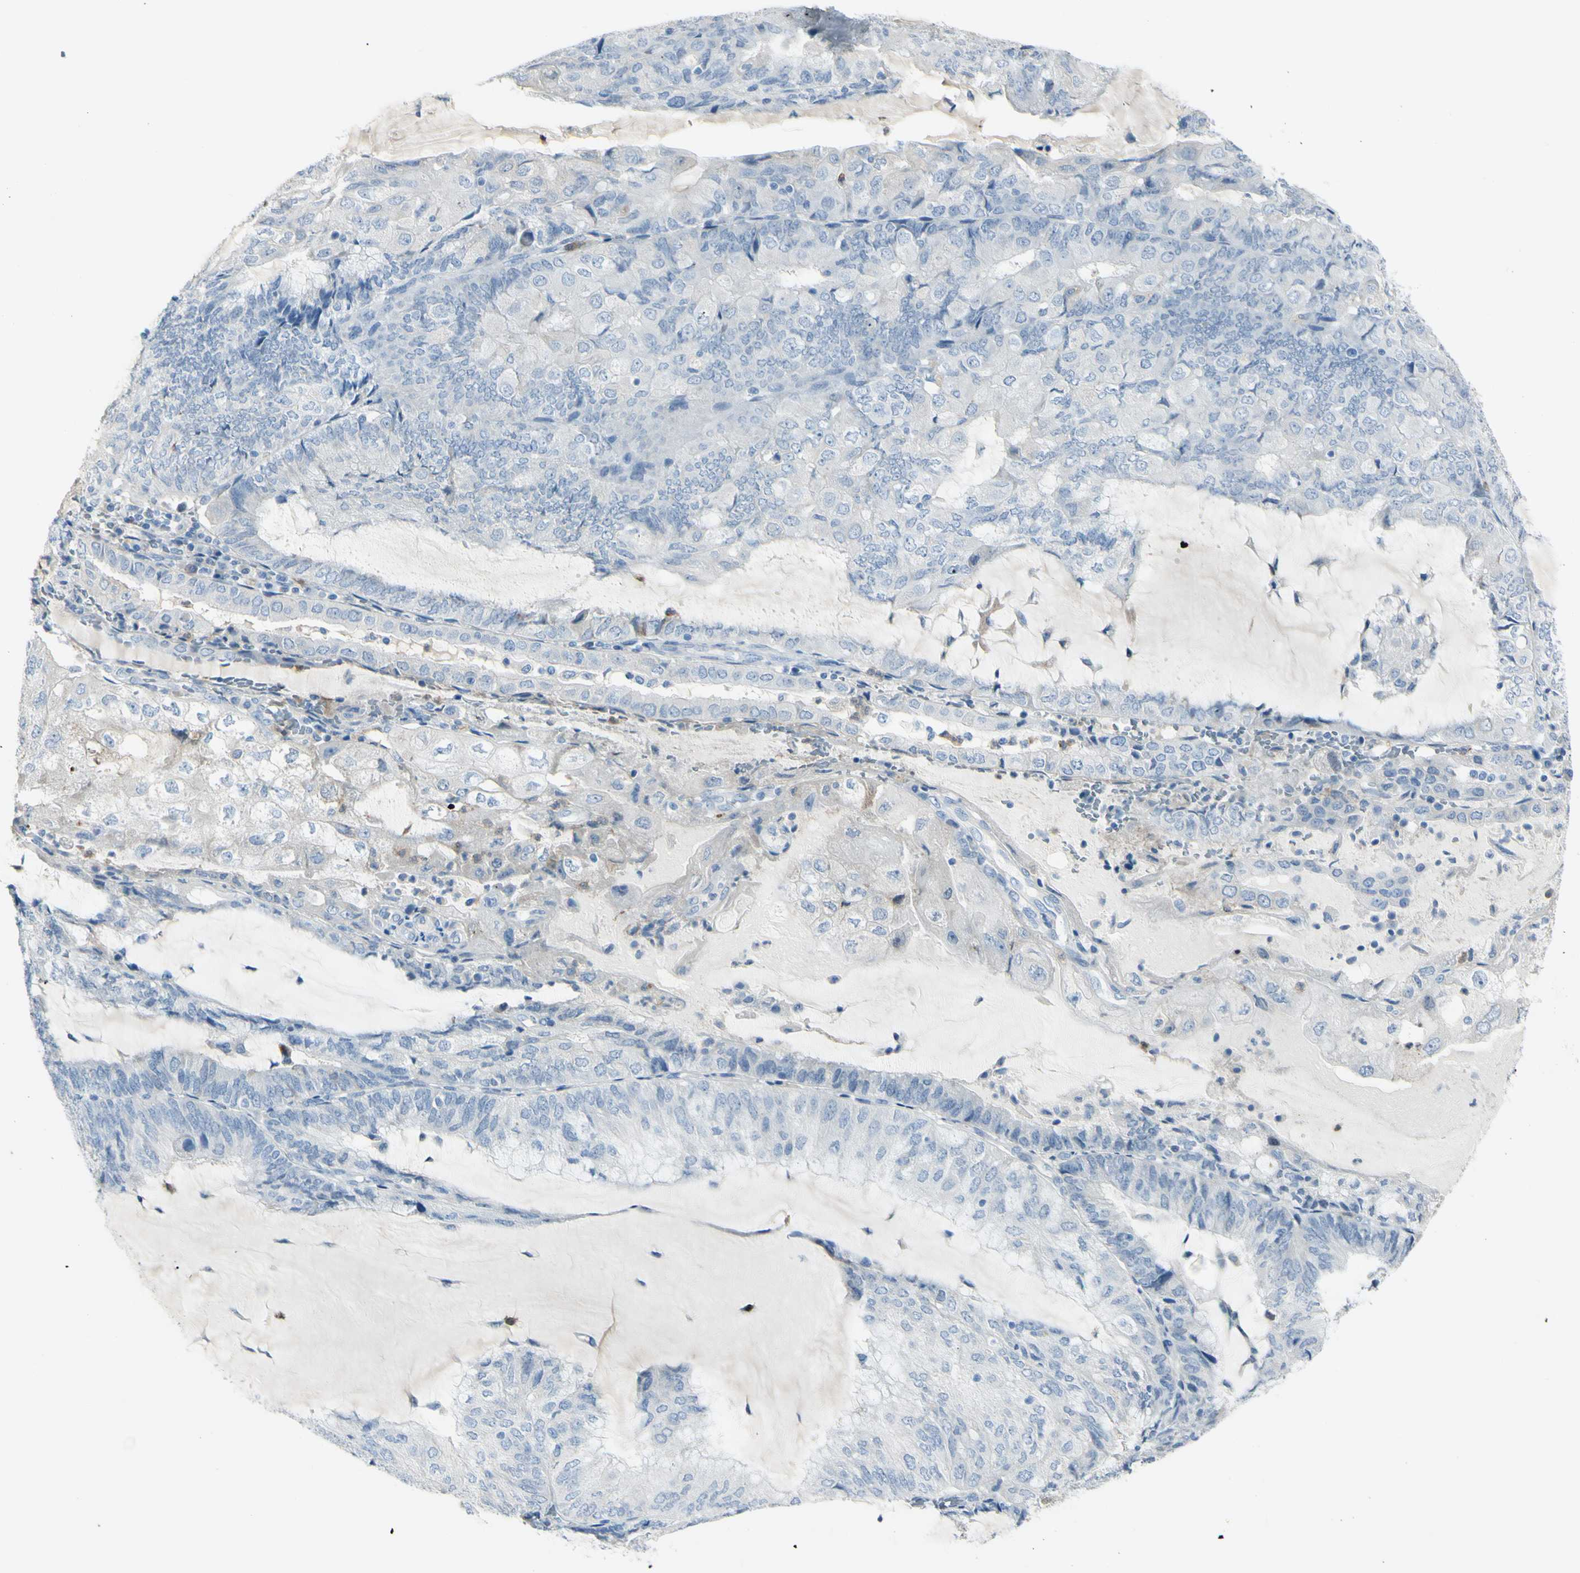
{"staining": {"intensity": "negative", "quantity": "none", "location": "none"}, "tissue": "endometrial cancer", "cell_type": "Tumor cells", "image_type": "cancer", "snomed": [{"axis": "morphology", "description": "Adenocarcinoma, NOS"}, {"axis": "topography", "description": "Endometrium"}], "caption": "Photomicrograph shows no protein expression in tumor cells of endometrial adenocarcinoma tissue.", "gene": "ZNF557", "patient": {"sex": "female", "age": 81}}